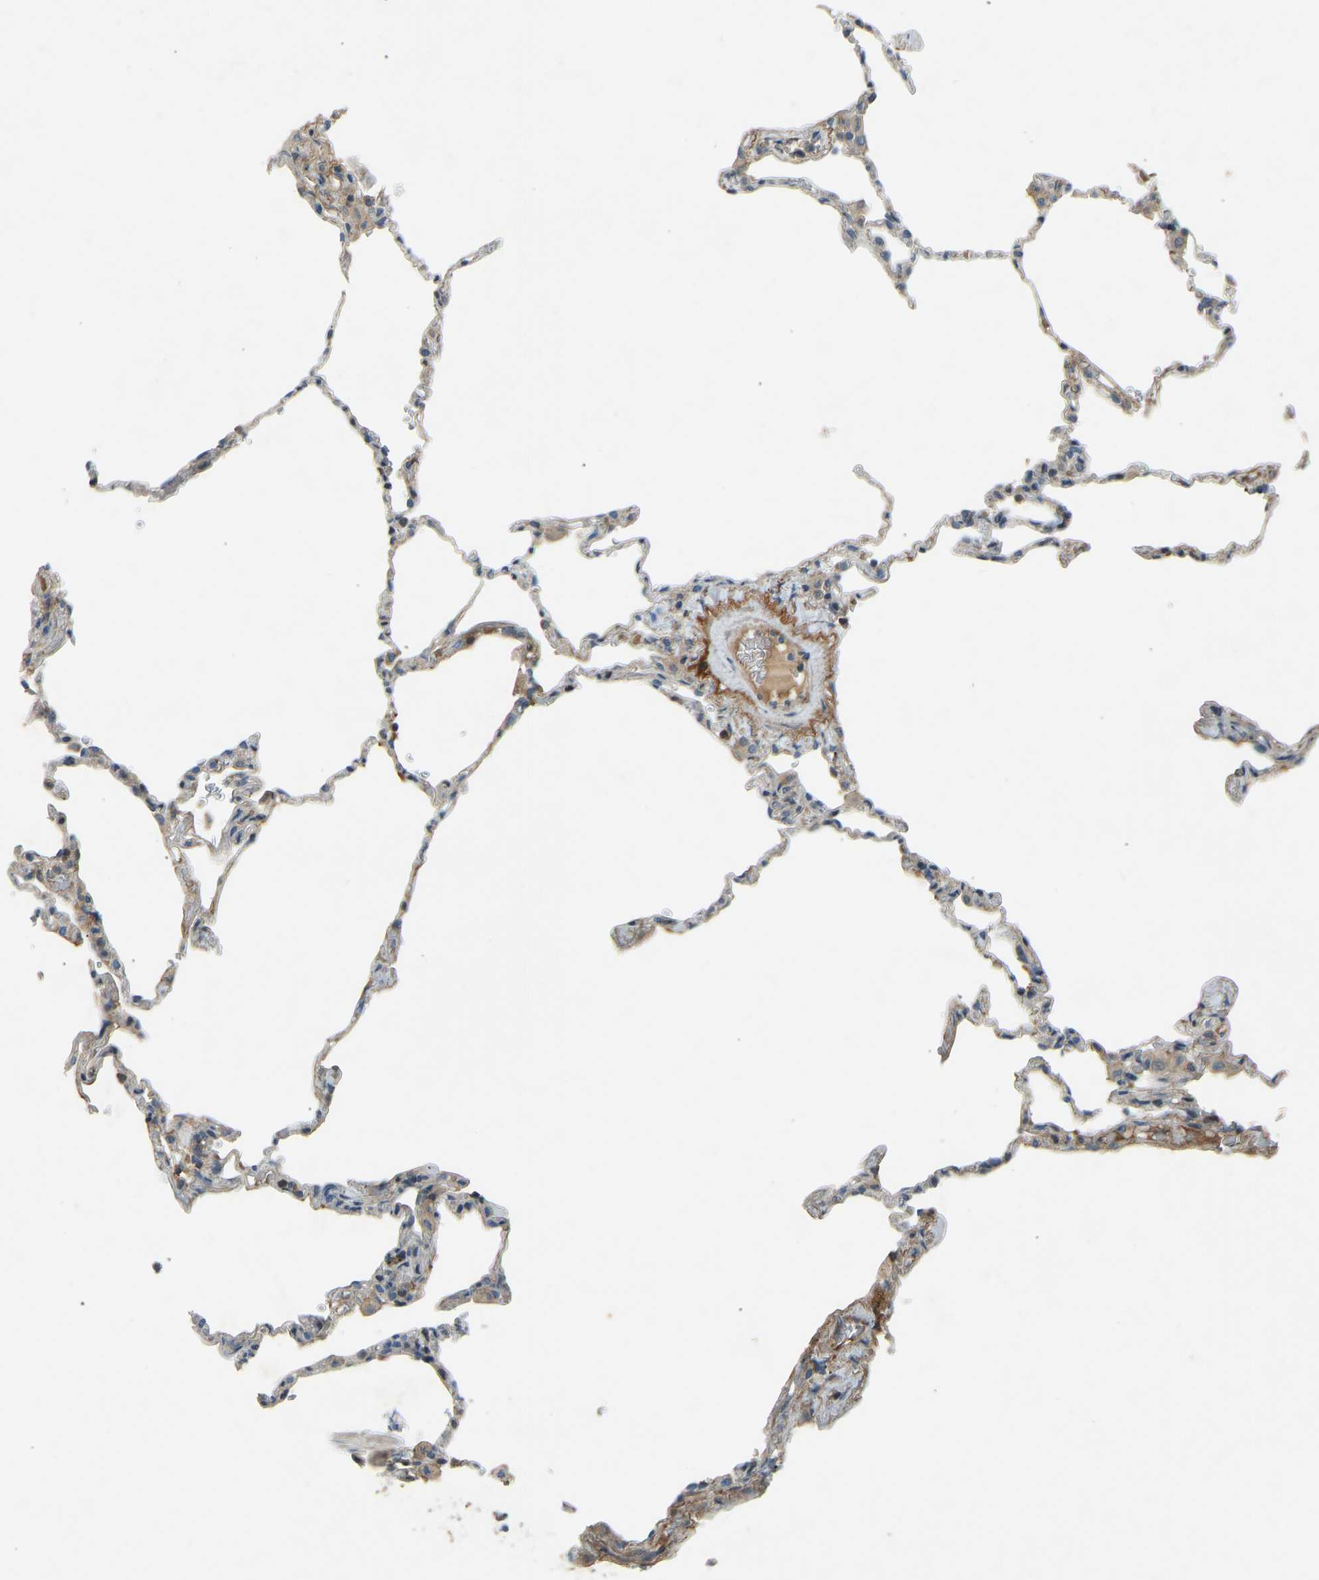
{"staining": {"intensity": "negative", "quantity": "none", "location": "none"}, "tissue": "lung", "cell_type": "Alveolar cells", "image_type": "normal", "snomed": [{"axis": "morphology", "description": "Normal tissue, NOS"}, {"axis": "topography", "description": "Lung"}], "caption": "Immunohistochemical staining of unremarkable lung reveals no significant expression in alveolar cells. Brightfield microscopy of IHC stained with DAB (3,3'-diaminobenzidine) (brown) and hematoxylin (blue), captured at high magnification.", "gene": "FBLN2", "patient": {"sex": "male", "age": 59}}